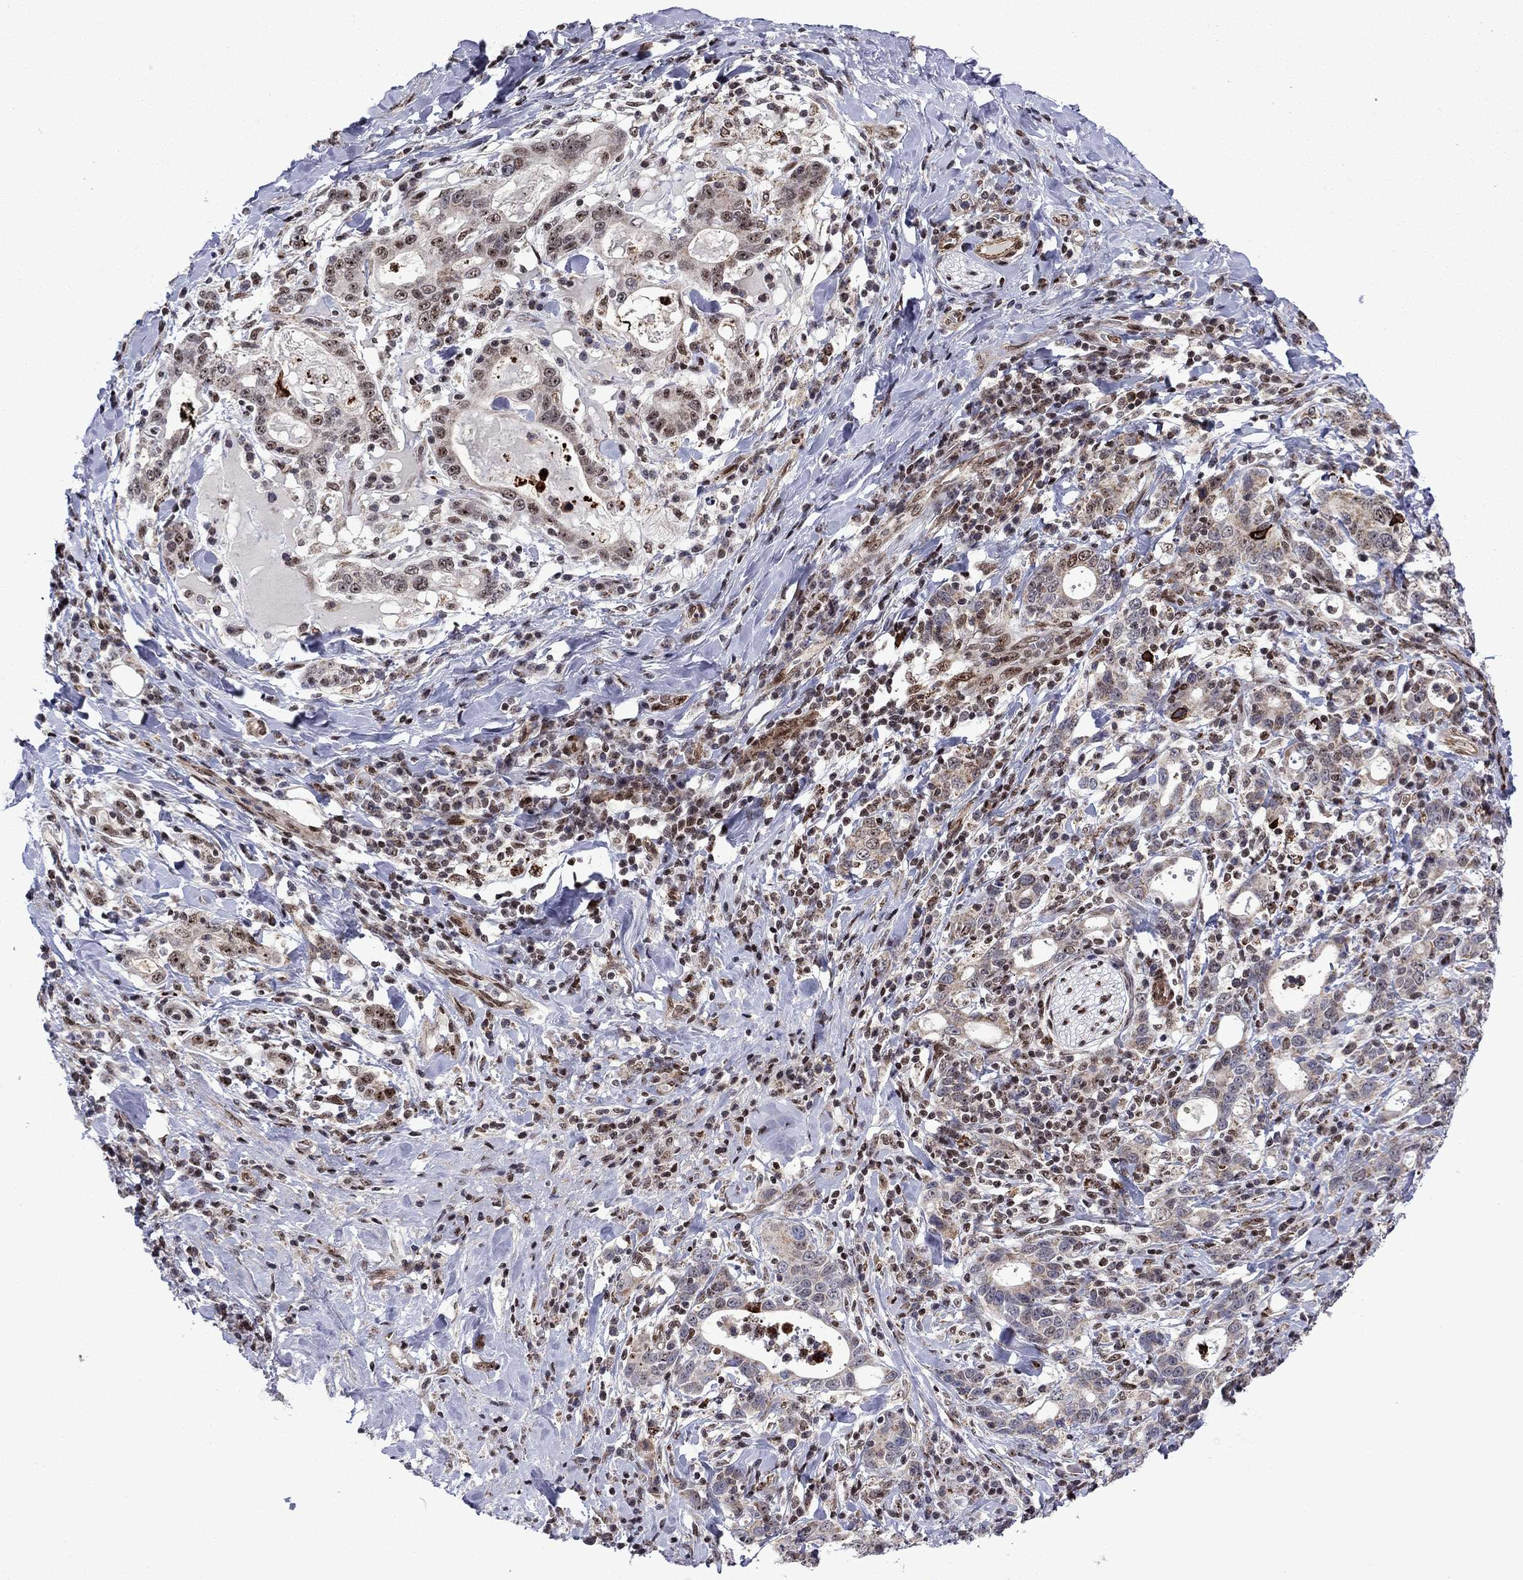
{"staining": {"intensity": "weak", "quantity": "<25%", "location": "cytoplasmic/membranous,nuclear"}, "tissue": "stomach cancer", "cell_type": "Tumor cells", "image_type": "cancer", "snomed": [{"axis": "morphology", "description": "Adenocarcinoma, NOS"}, {"axis": "topography", "description": "Stomach"}], "caption": "The IHC micrograph has no significant positivity in tumor cells of stomach cancer (adenocarcinoma) tissue.", "gene": "SURF2", "patient": {"sex": "male", "age": 79}}